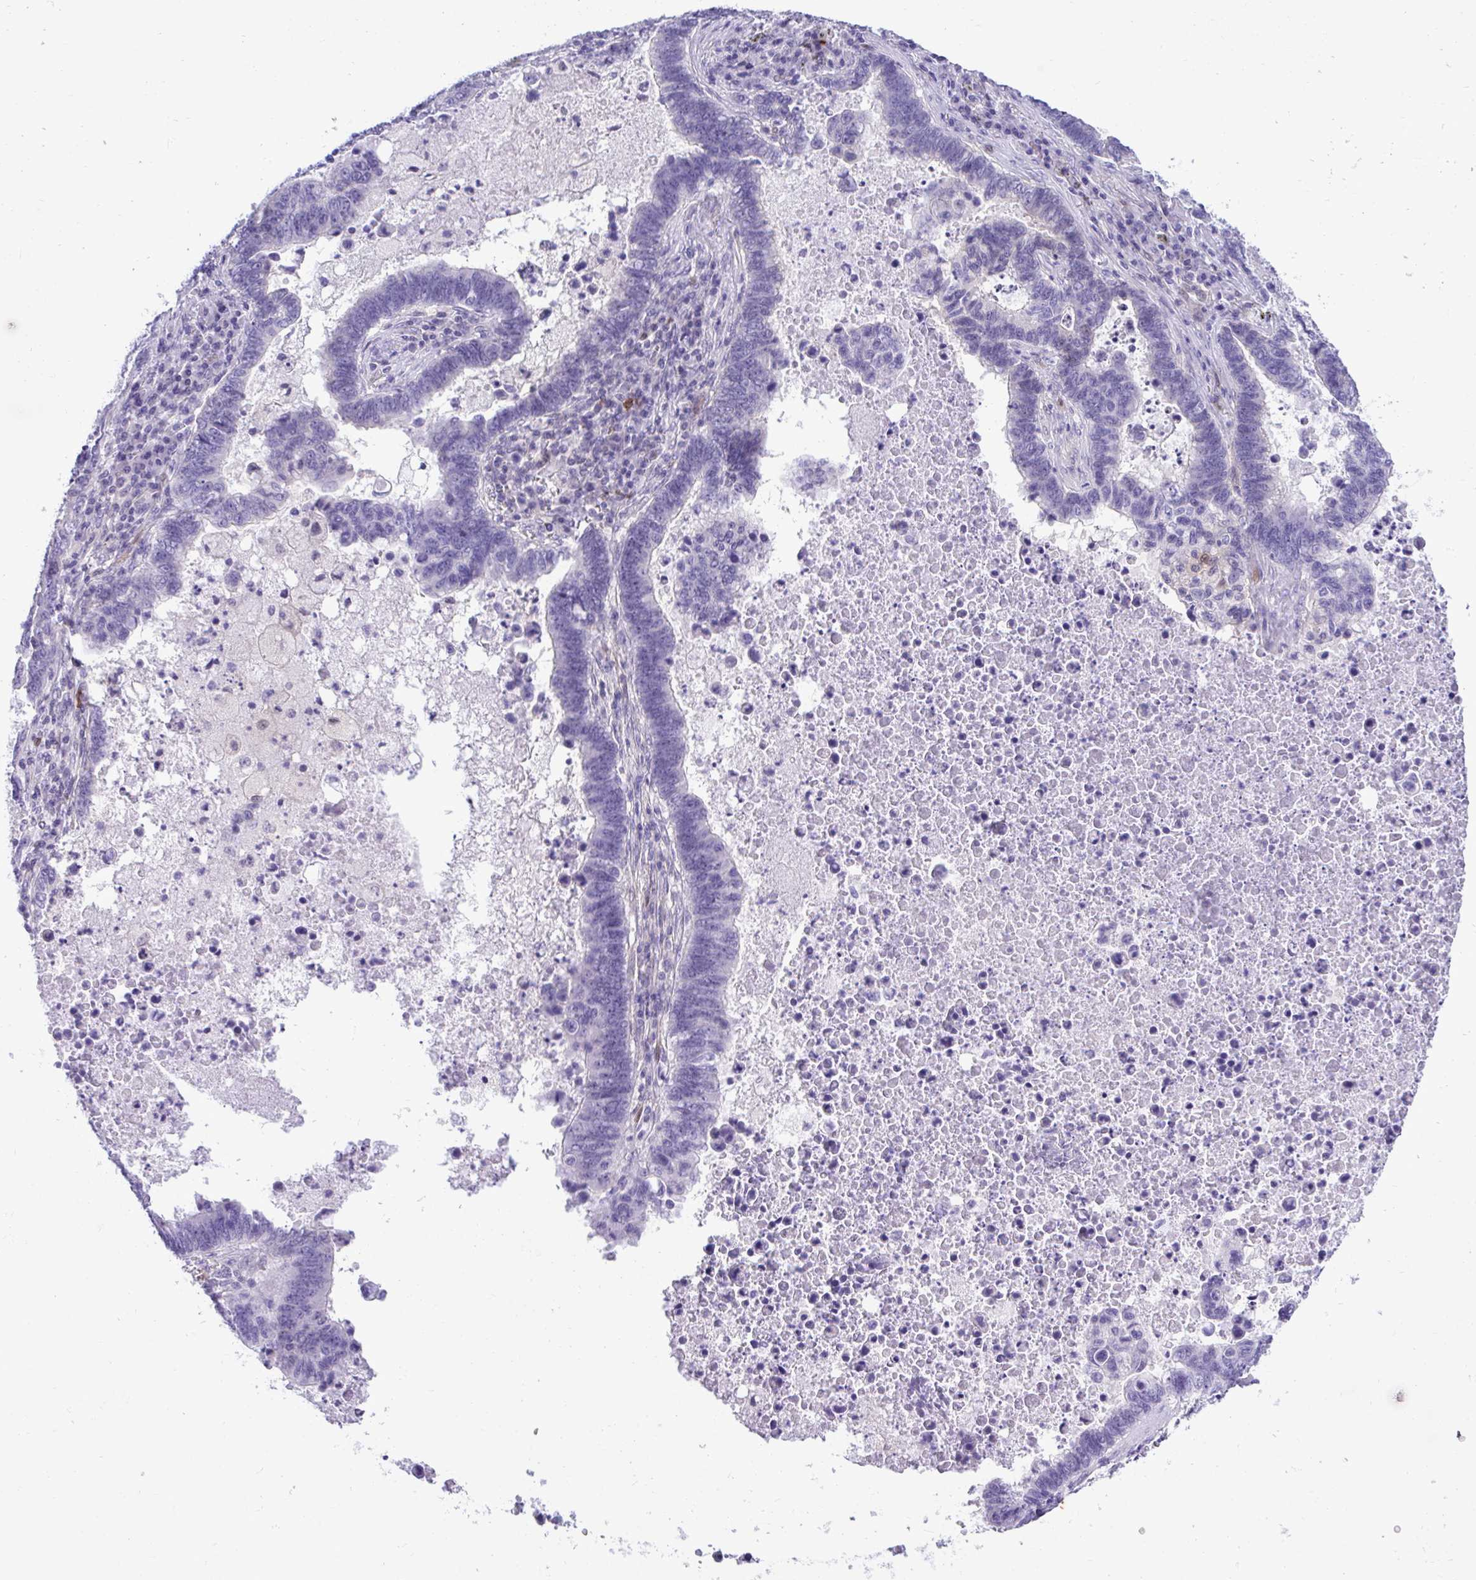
{"staining": {"intensity": "negative", "quantity": "none", "location": "none"}, "tissue": "lung cancer", "cell_type": "Tumor cells", "image_type": "cancer", "snomed": [{"axis": "morphology", "description": "Aneuploidy"}, {"axis": "morphology", "description": "Adenocarcinoma, NOS"}, {"axis": "morphology", "description": "Adenocarcinoma primary or metastatic"}, {"axis": "topography", "description": "Lung"}], "caption": "The image exhibits no significant staining in tumor cells of adenocarcinoma primary or metastatic (lung).", "gene": "PGM2L1", "patient": {"sex": "female", "age": 75}}